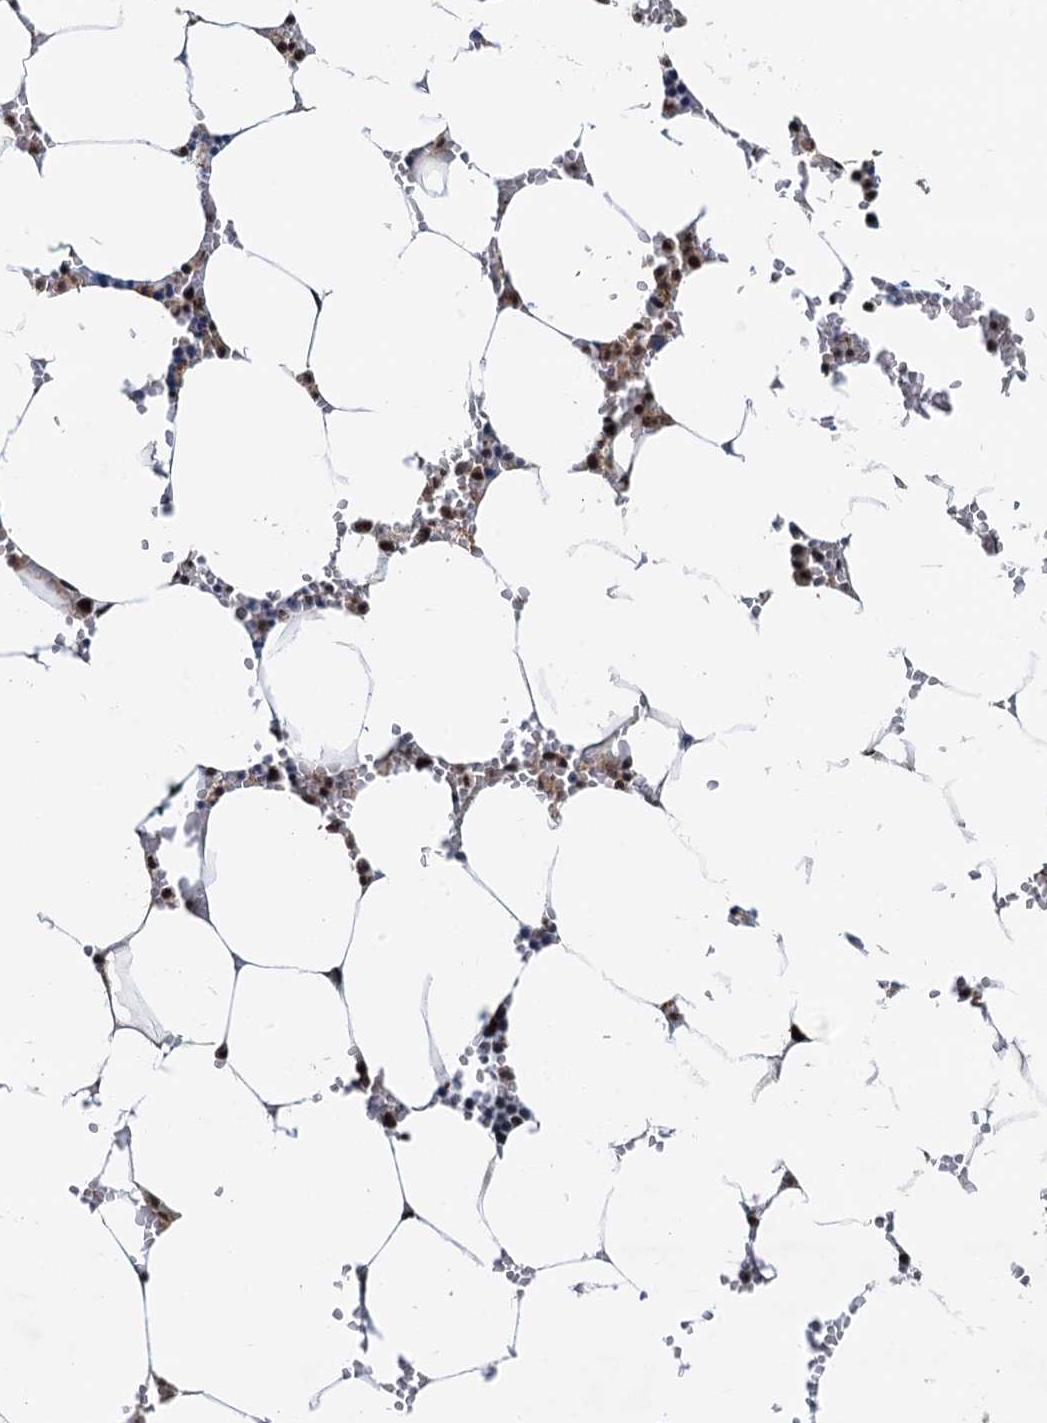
{"staining": {"intensity": "moderate", "quantity": "25%-75%", "location": "nuclear"}, "tissue": "bone marrow", "cell_type": "Hematopoietic cells", "image_type": "normal", "snomed": [{"axis": "morphology", "description": "Normal tissue, NOS"}, {"axis": "topography", "description": "Bone marrow"}], "caption": "Brown immunohistochemical staining in normal human bone marrow exhibits moderate nuclear expression in about 25%-75% of hematopoietic cells. (DAB (3,3'-diaminobenzidine) IHC with brightfield microscopy, high magnification).", "gene": "RBM26", "patient": {"sex": "male", "age": 70}}